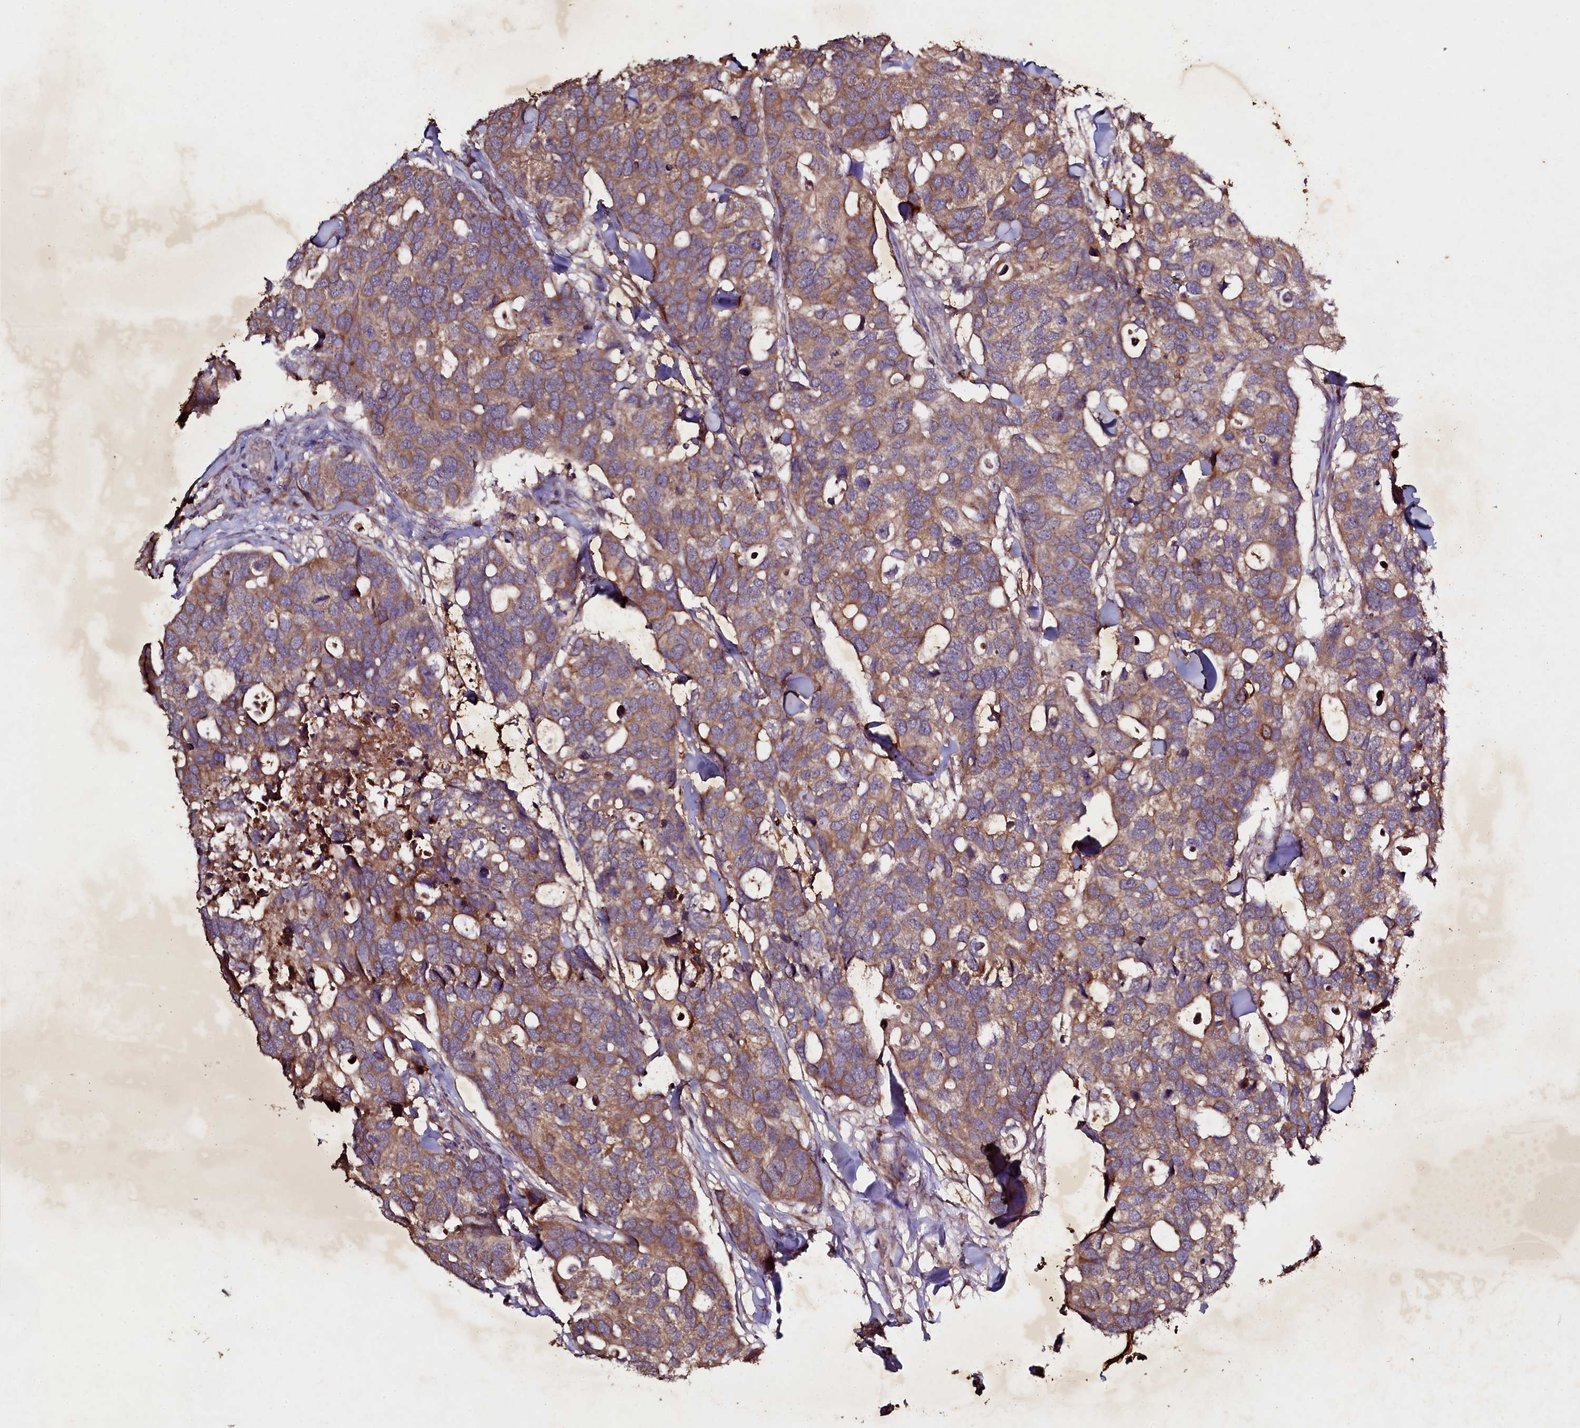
{"staining": {"intensity": "moderate", "quantity": ">75%", "location": "cytoplasmic/membranous"}, "tissue": "breast cancer", "cell_type": "Tumor cells", "image_type": "cancer", "snomed": [{"axis": "morphology", "description": "Duct carcinoma"}, {"axis": "topography", "description": "Breast"}], "caption": "IHC histopathology image of neoplastic tissue: human breast invasive ductal carcinoma stained using immunohistochemistry (IHC) shows medium levels of moderate protein expression localized specifically in the cytoplasmic/membranous of tumor cells, appearing as a cytoplasmic/membranous brown color.", "gene": "SEC24C", "patient": {"sex": "female", "age": 83}}